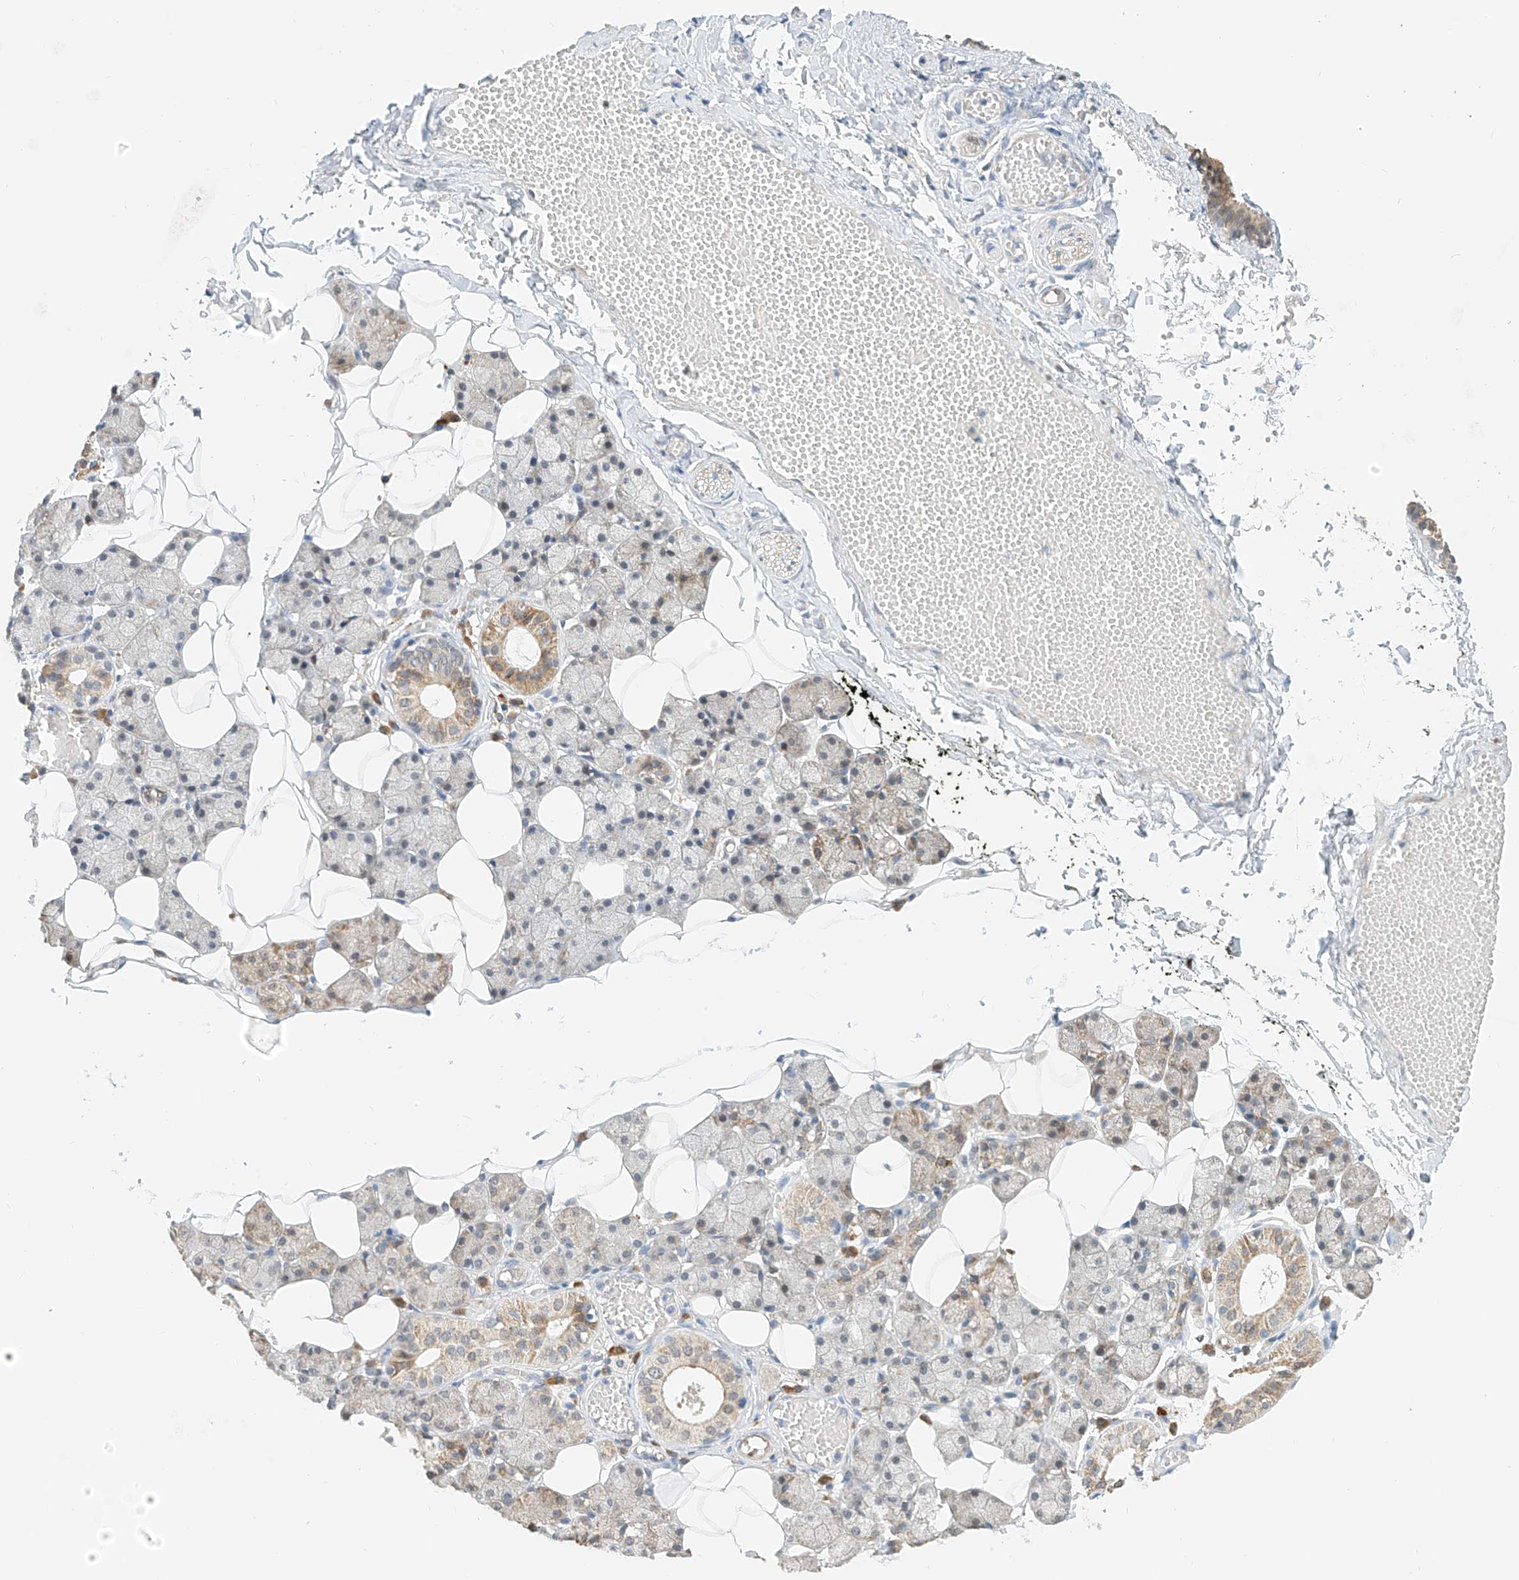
{"staining": {"intensity": "moderate", "quantity": "<25%", "location": "cytoplasmic/membranous"}, "tissue": "salivary gland", "cell_type": "Glandular cells", "image_type": "normal", "snomed": [{"axis": "morphology", "description": "Normal tissue, NOS"}, {"axis": "topography", "description": "Salivary gland"}], "caption": "Immunohistochemistry (DAB) staining of unremarkable human salivary gland reveals moderate cytoplasmic/membranous protein expression in approximately <25% of glandular cells.", "gene": "PPA2", "patient": {"sex": "female", "age": 33}}